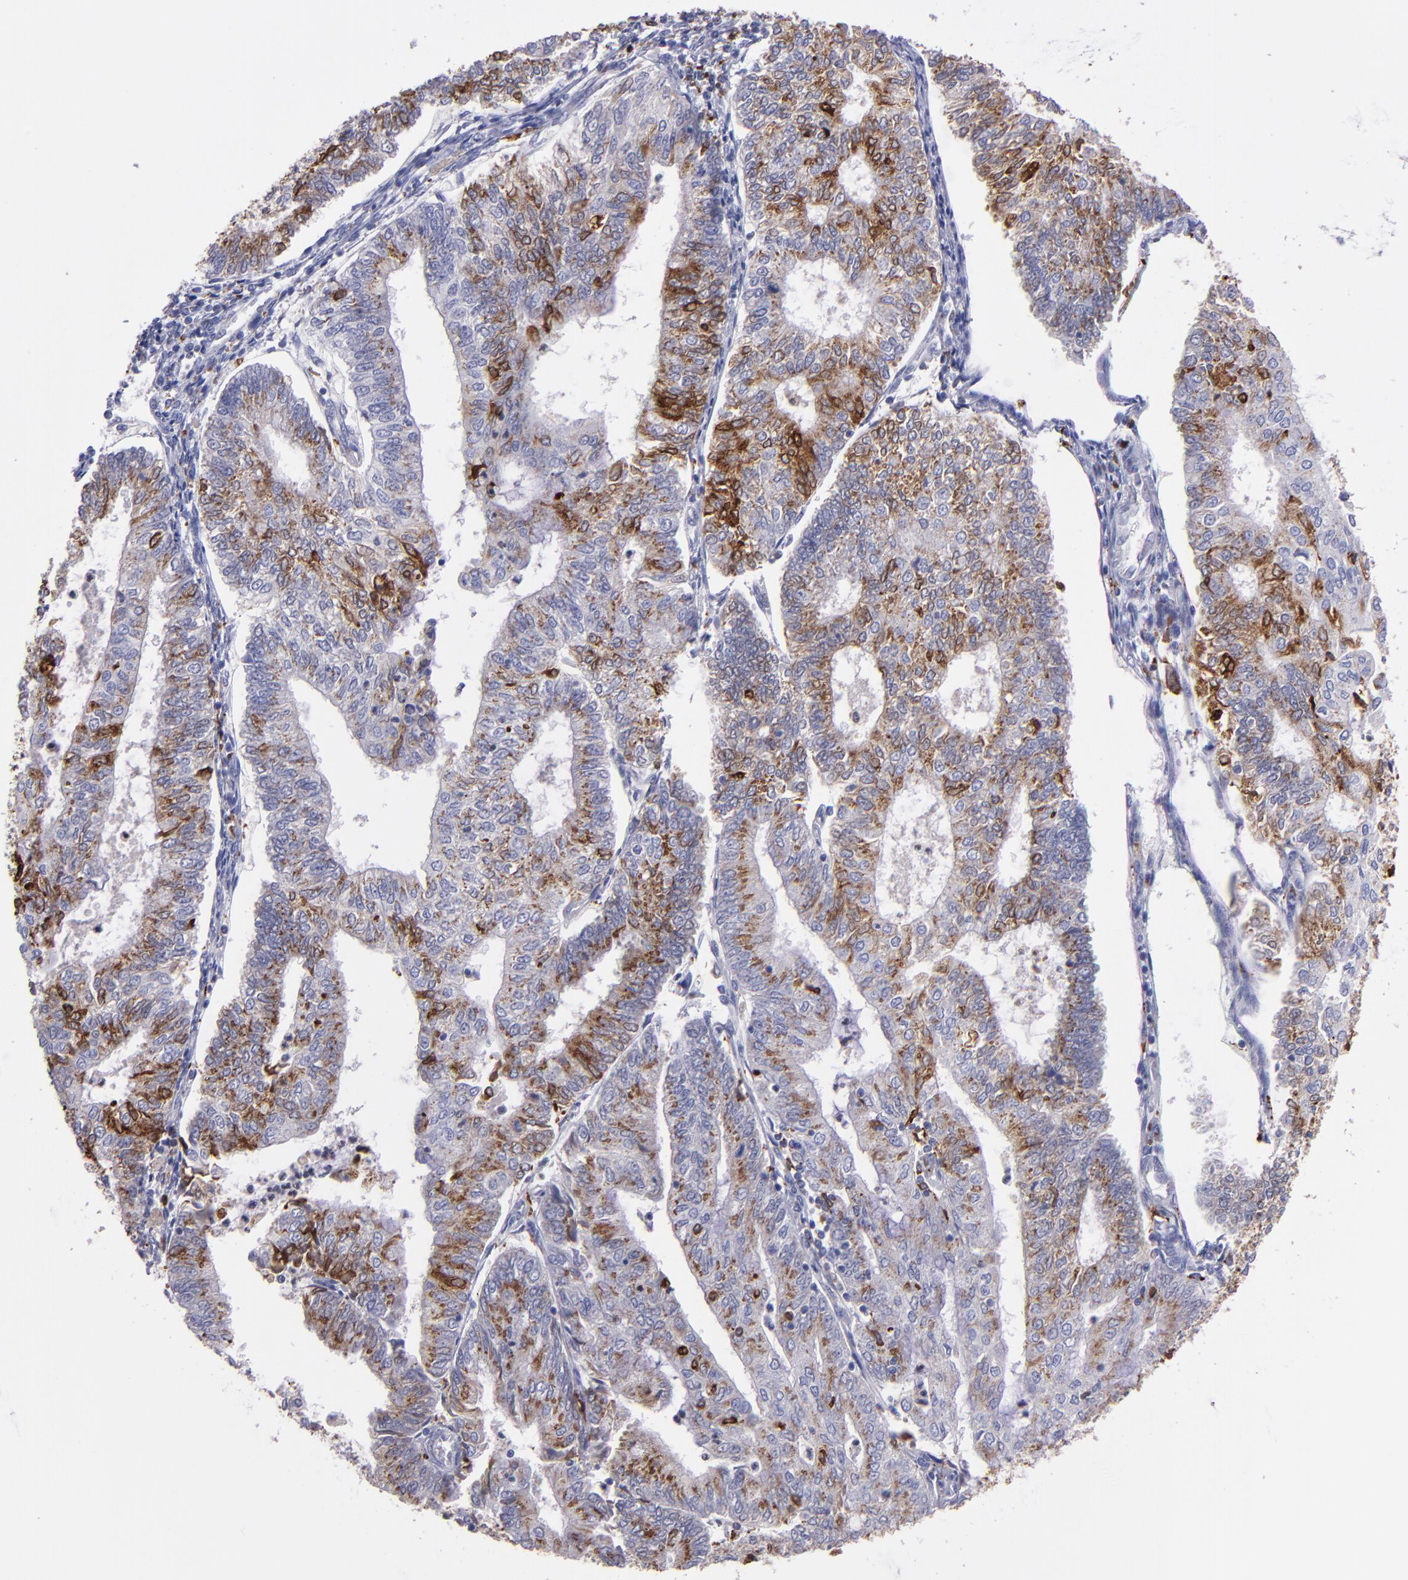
{"staining": {"intensity": "strong", "quantity": "25%-75%", "location": "cytoplasmic/membranous"}, "tissue": "endometrial cancer", "cell_type": "Tumor cells", "image_type": "cancer", "snomed": [{"axis": "morphology", "description": "Adenocarcinoma, NOS"}, {"axis": "topography", "description": "Endometrium"}], "caption": "Immunohistochemistry (IHC) staining of endometrial adenocarcinoma, which shows high levels of strong cytoplasmic/membranous staining in about 25%-75% of tumor cells indicating strong cytoplasmic/membranous protein positivity. The staining was performed using DAB (brown) for protein detection and nuclei were counterstained in hematoxylin (blue).", "gene": "PTGS1", "patient": {"sex": "female", "age": 59}}